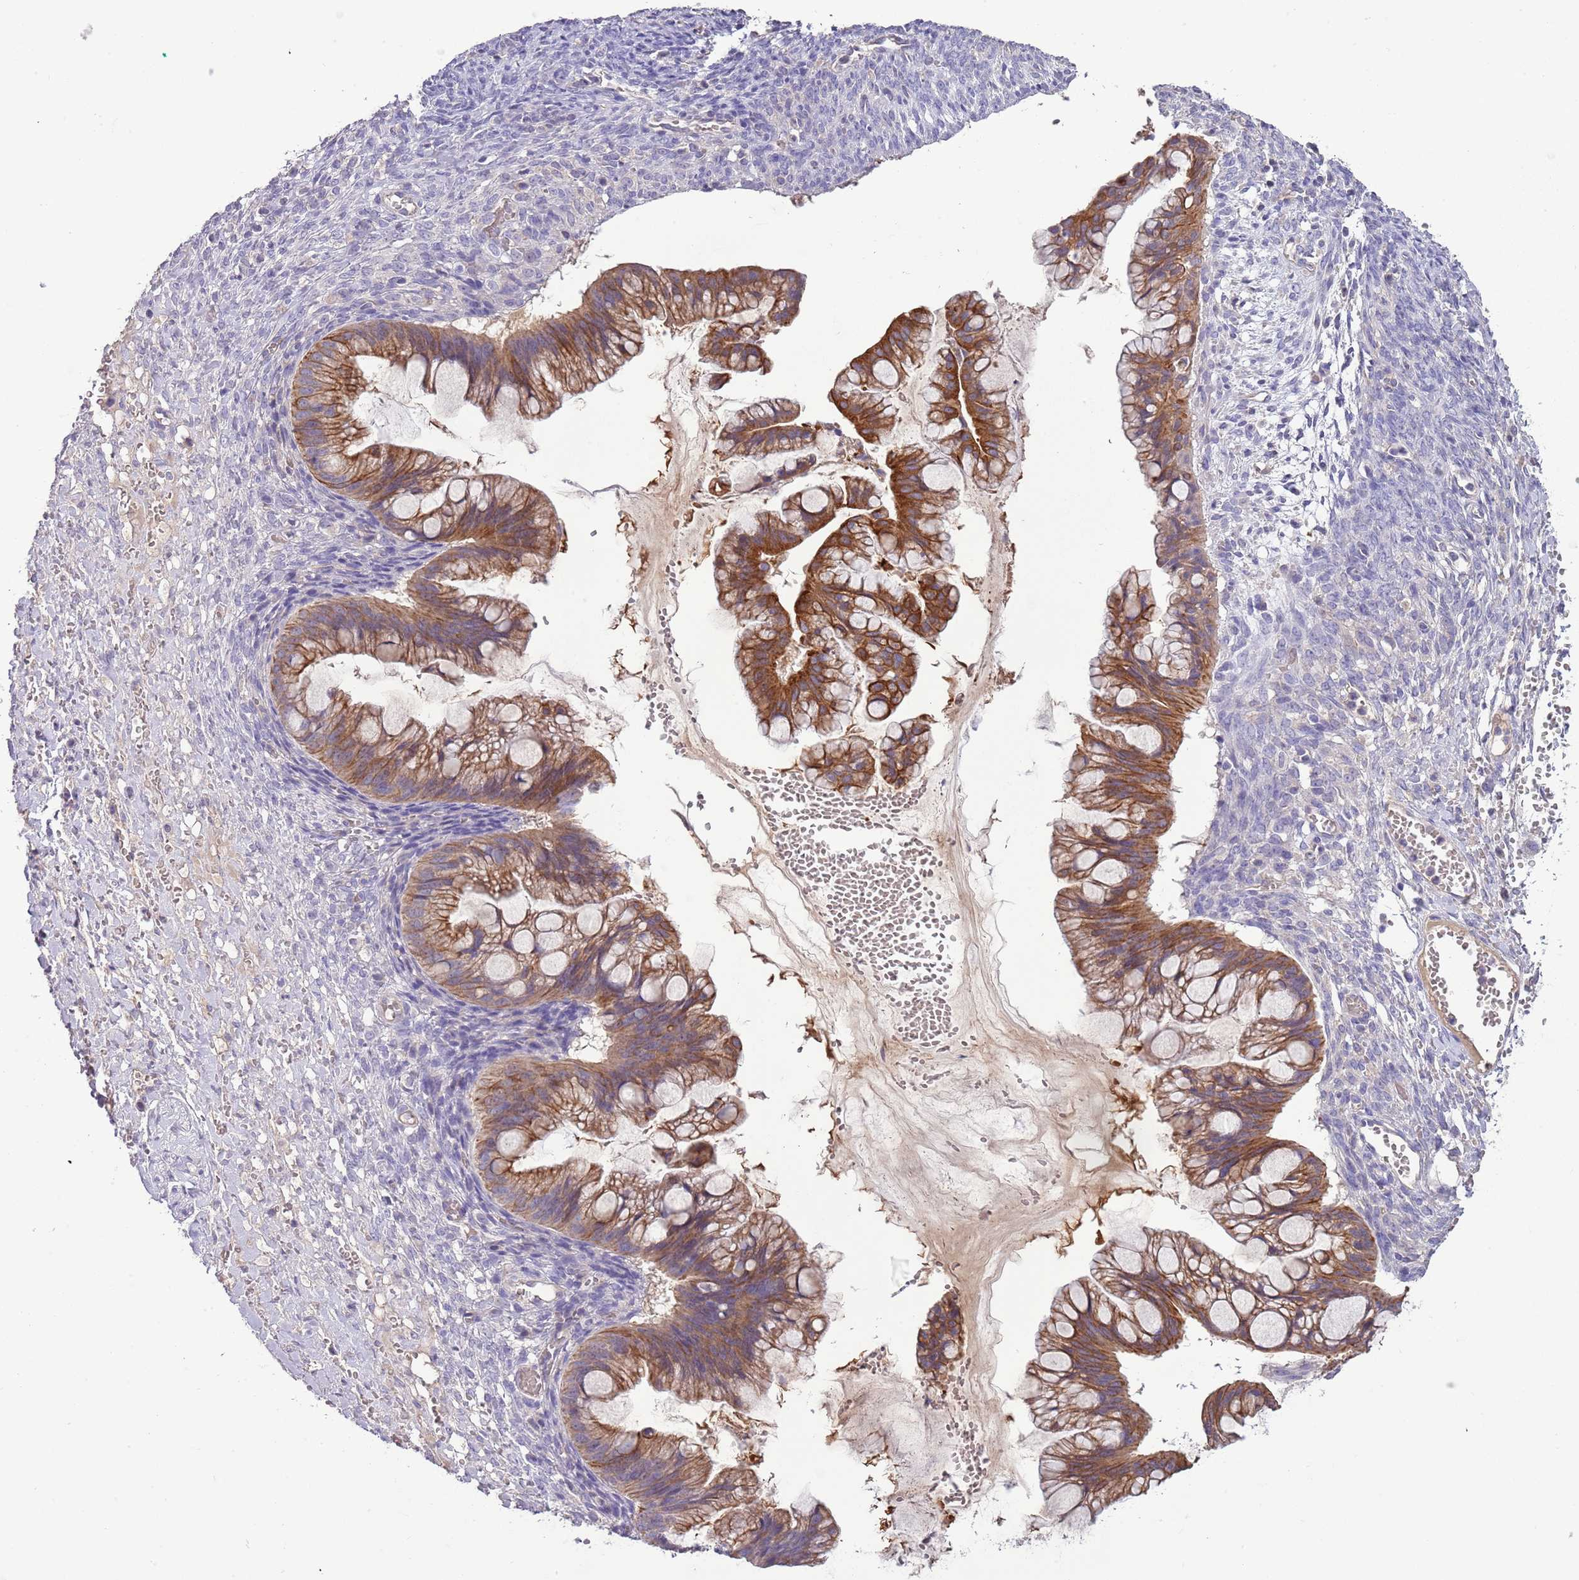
{"staining": {"intensity": "strong", "quantity": ">75%", "location": "cytoplasmic/membranous"}, "tissue": "ovarian cancer", "cell_type": "Tumor cells", "image_type": "cancer", "snomed": [{"axis": "morphology", "description": "Cystadenocarcinoma, mucinous, NOS"}, {"axis": "topography", "description": "Ovary"}], "caption": "Immunohistochemistry of human ovarian cancer demonstrates high levels of strong cytoplasmic/membranous staining in approximately >75% of tumor cells.", "gene": "HES3", "patient": {"sex": "female", "age": 73}}